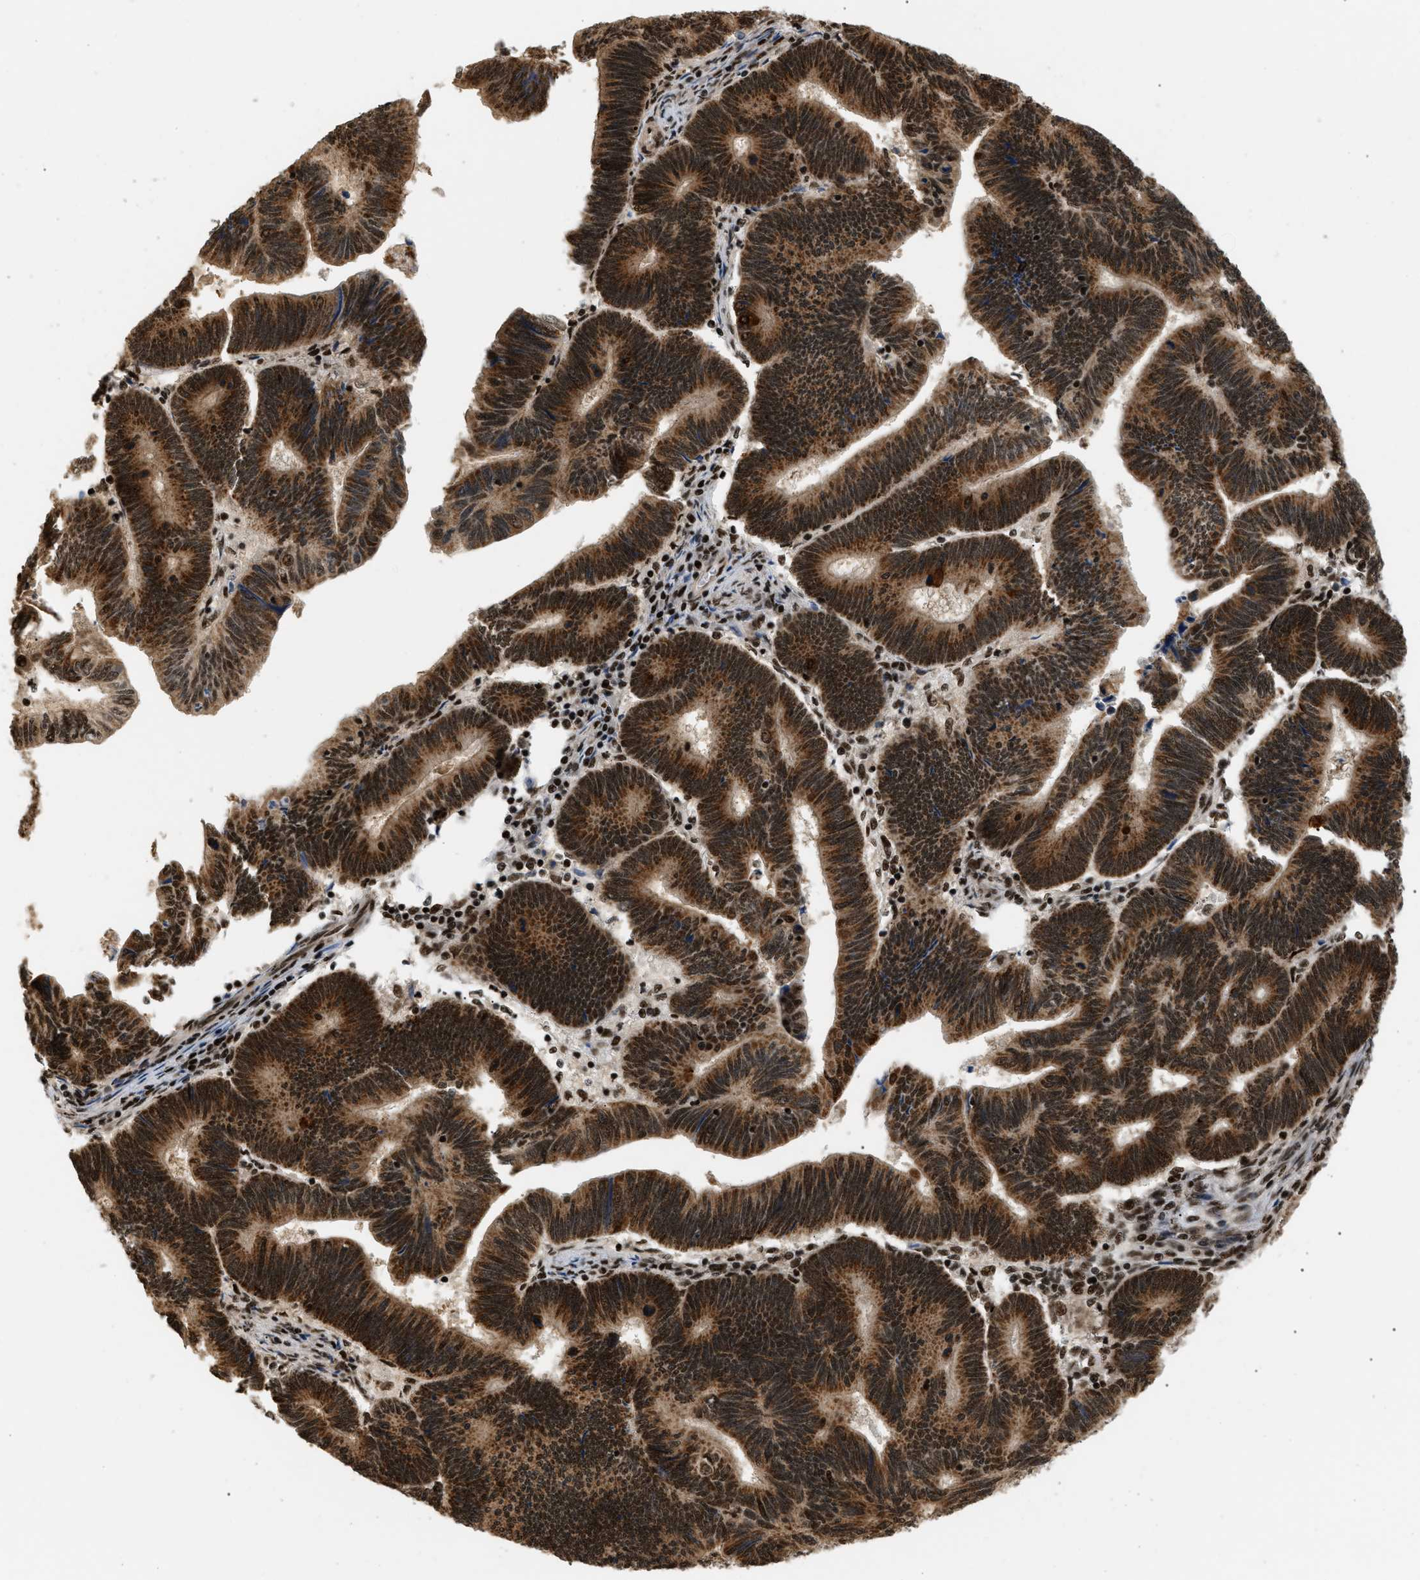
{"staining": {"intensity": "strong", "quantity": ">75%", "location": "cytoplasmic/membranous,nuclear"}, "tissue": "pancreatic cancer", "cell_type": "Tumor cells", "image_type": "cancer", "snomed": [{"axis": "morphology", "description": "Adenocarcinoma, NOS"}, {"axis": "topography", "description": "Pancreas"}], "caption": "A histopathology image showing strong cytoplasmic/membranous and nuclear positivity in approximately >75% of tumor cells in pancreatic cancer, as visualized by brown immunohistochemical staining.", "gene": "RBM5", "patient": {"sex": "female", "age": 70}}